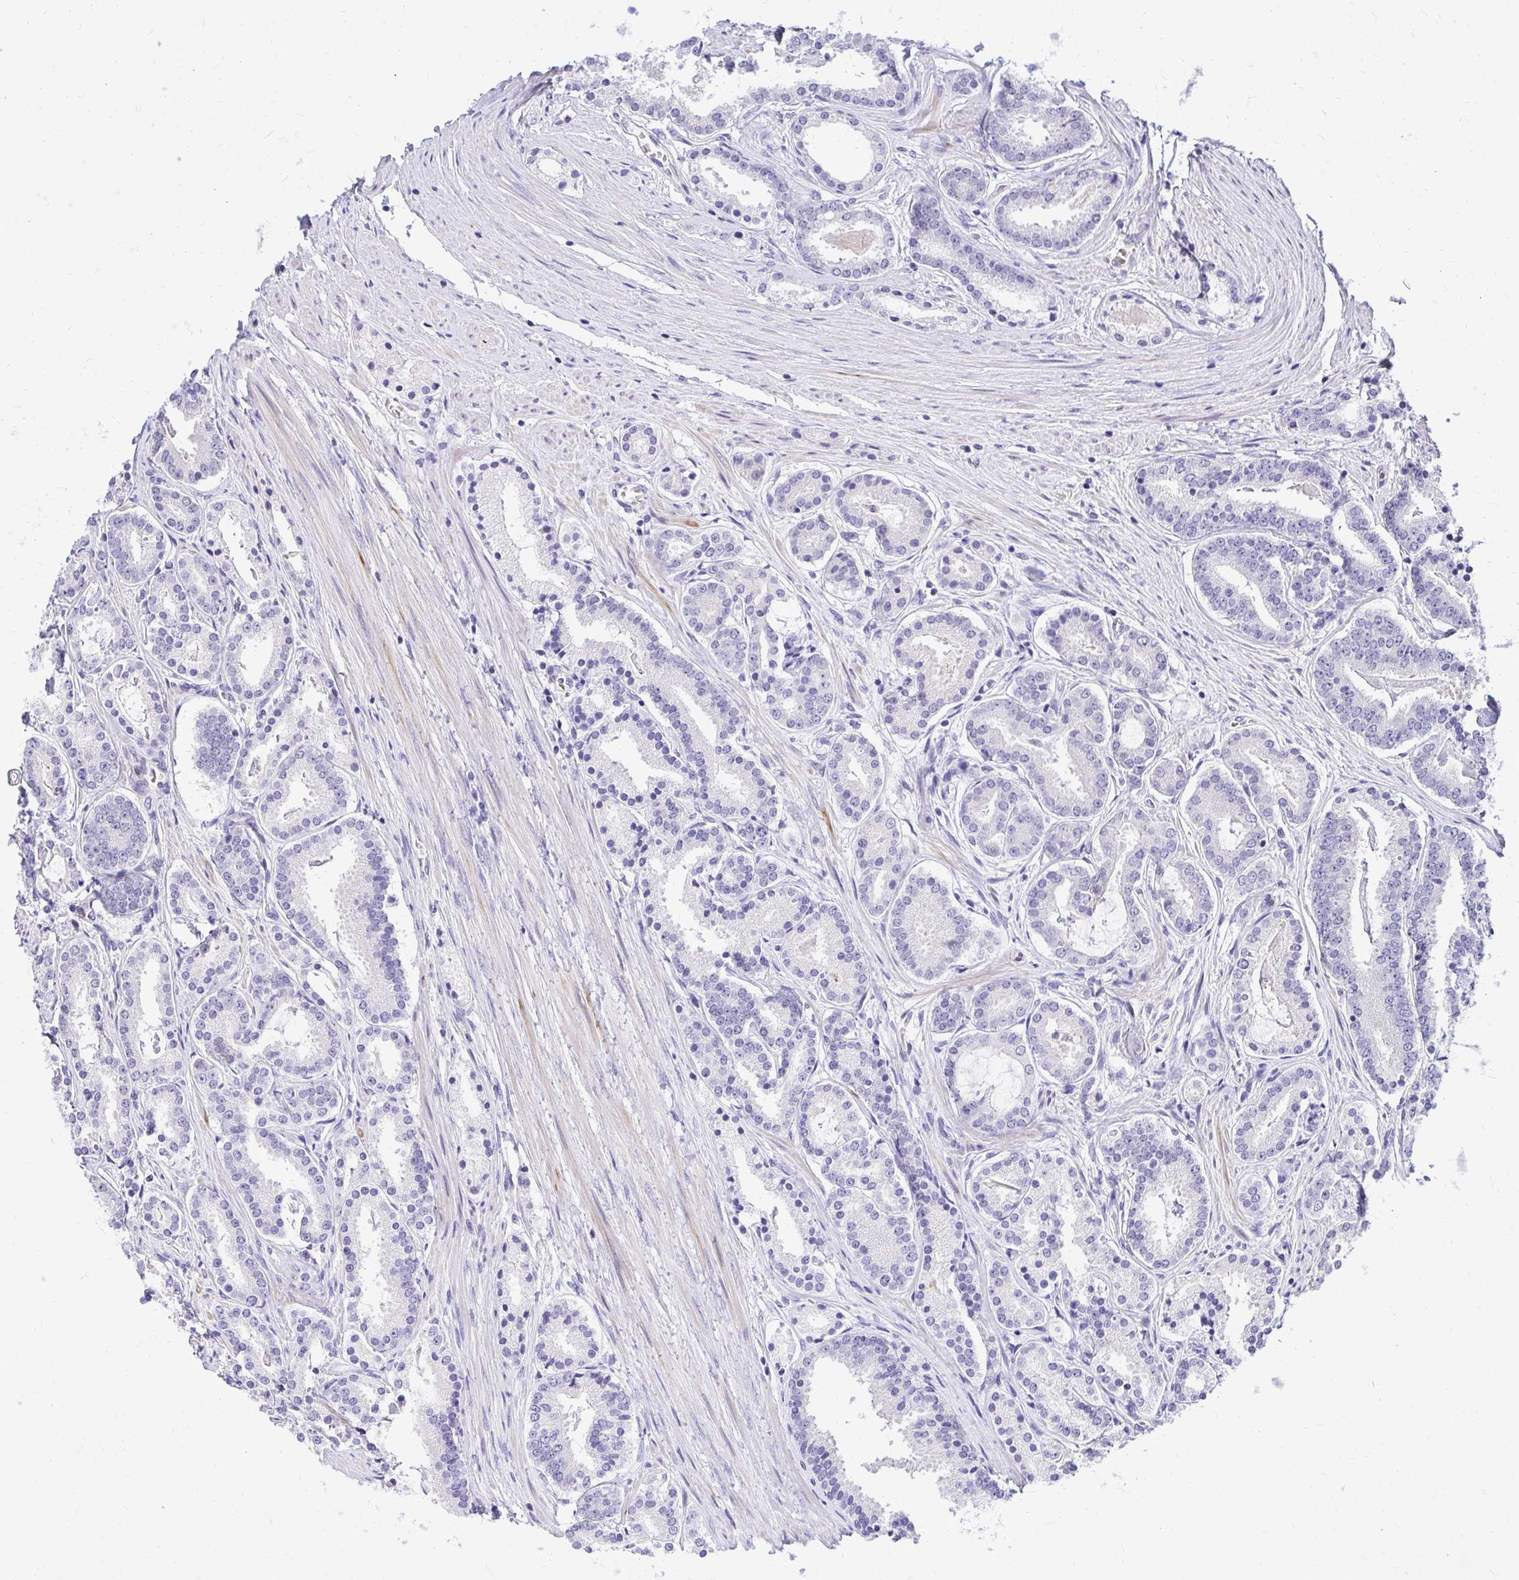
{"staining": {"intensity": "negative", "quantity": "none", "location": "none"}, "tissue": "prostate cancer", "cell_type": "Tumor cells", "image_type": "cancer", "snomed": [{"axis": "morphology", "description": "Adenocarcinoma, High grade"}, {"axis": "topography", "description": "Prostate"}], "caption": "Prostate cancer was stained to show a protein in brown. There is no significant expression in tumor cells.", "gene": "ZSWIM9", "patient": {"sex": "male", "age": 63}}